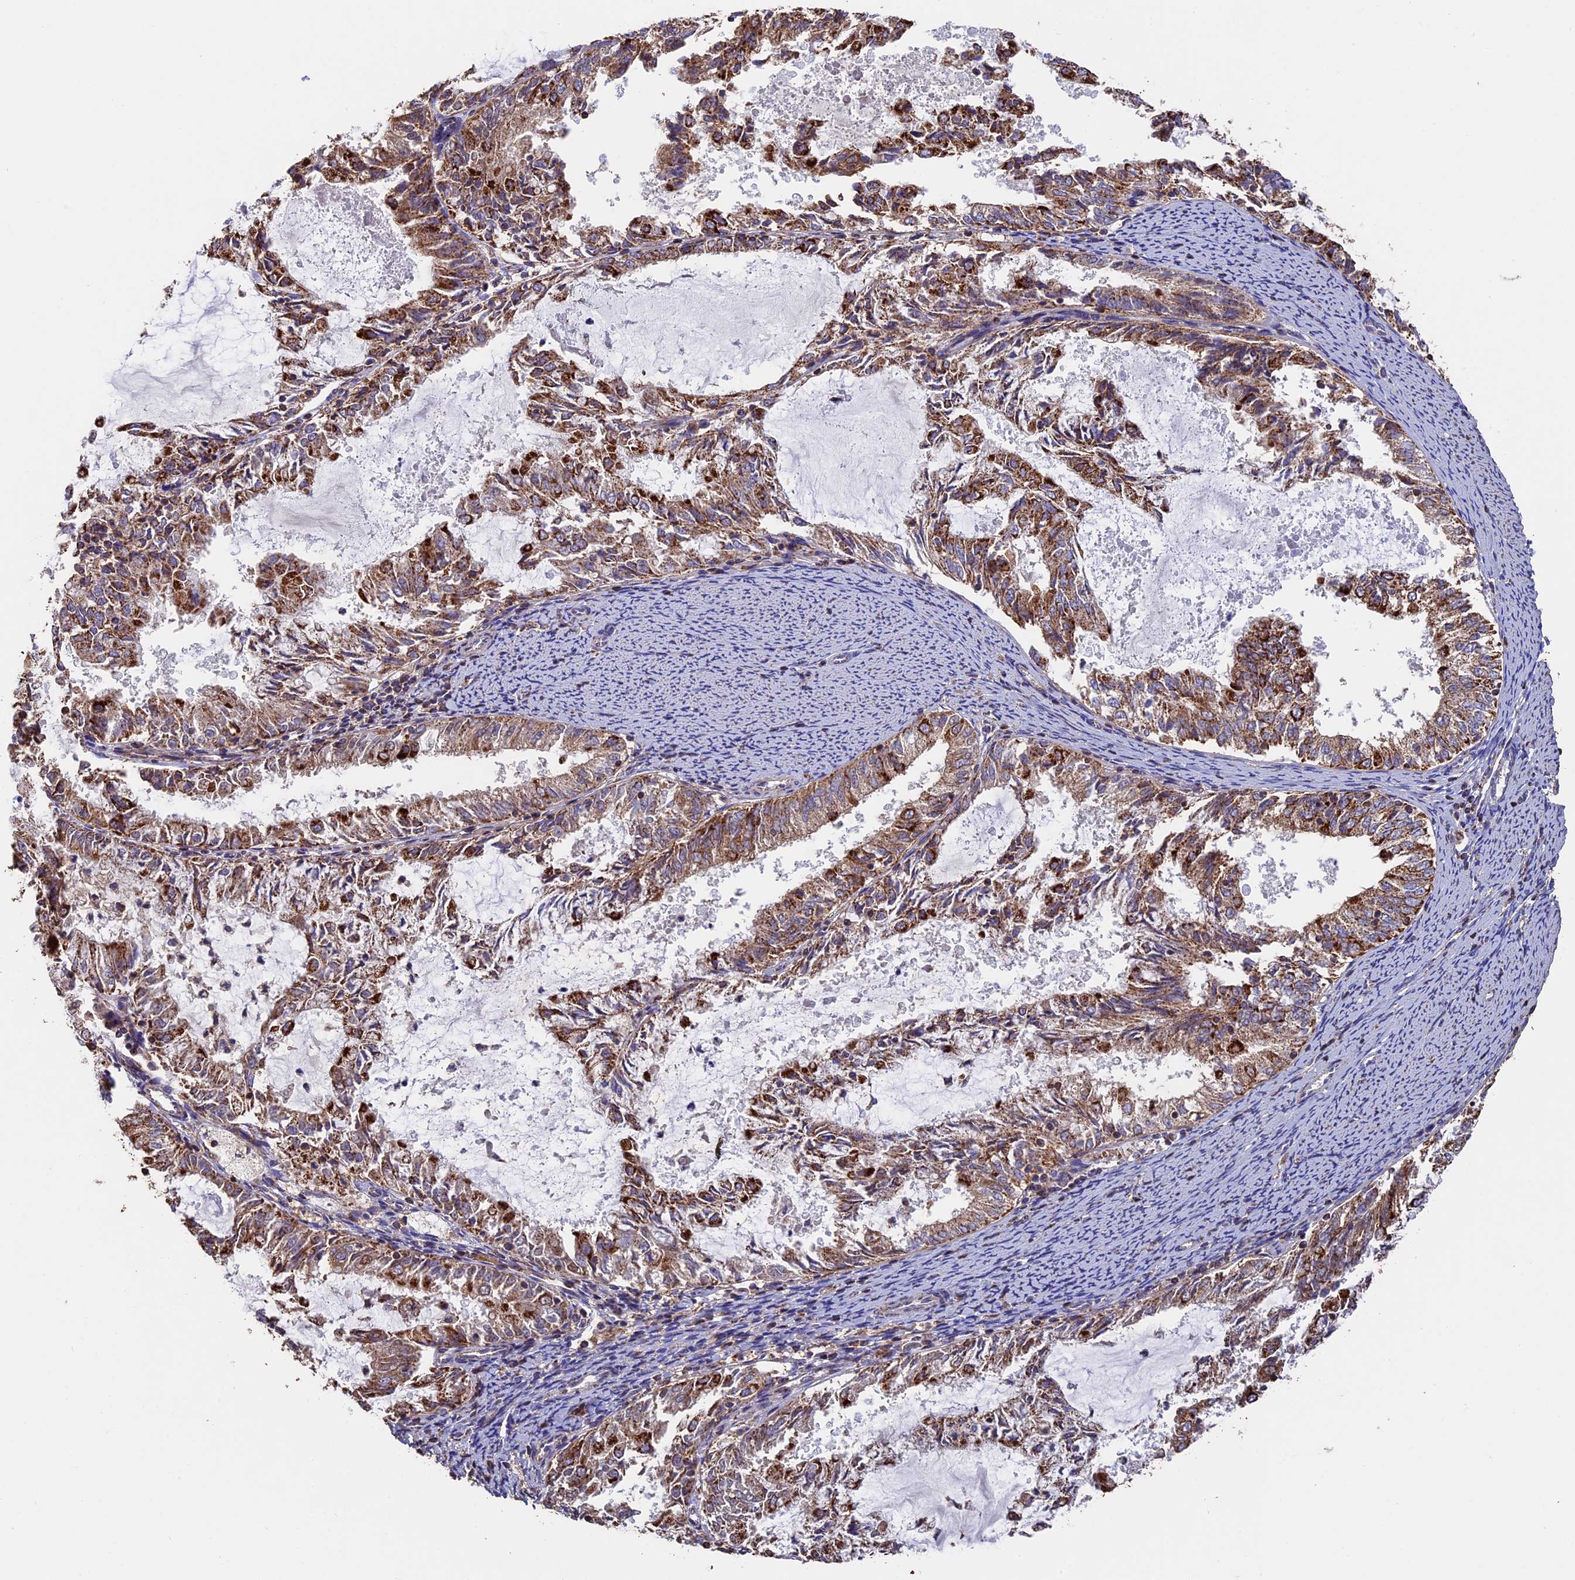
{"staining": {"intensity": "moderate", "quantity": ">75%", "location": "cytoplasmic/membranous"}, "tissue": "endometrial cancer", "cell_type": "Tumor cells", "image_type": "cancer", "snomed": [{"axis": "morphology", "description": "Adenocarcinoma, NOS"}, {"axis": "topography", "description": "Endometrium"}], "caption": "Immunohistochemistry (IHC) staining of adenocarcinoma (endometrial), which reveals medium levels of moderate cytoplasmic/membranous expression in about >75% of tumor cells indicating moderate cytoplasmic/membranous protein expression. The staining was performed using DAB (3,3'-diaminobenzidine) (brown) for protein detection and nuclei were counterstained in hematoxylin (blue).", "gene": "ADAT1", "patient": {"sex": "female", "age": 57}}